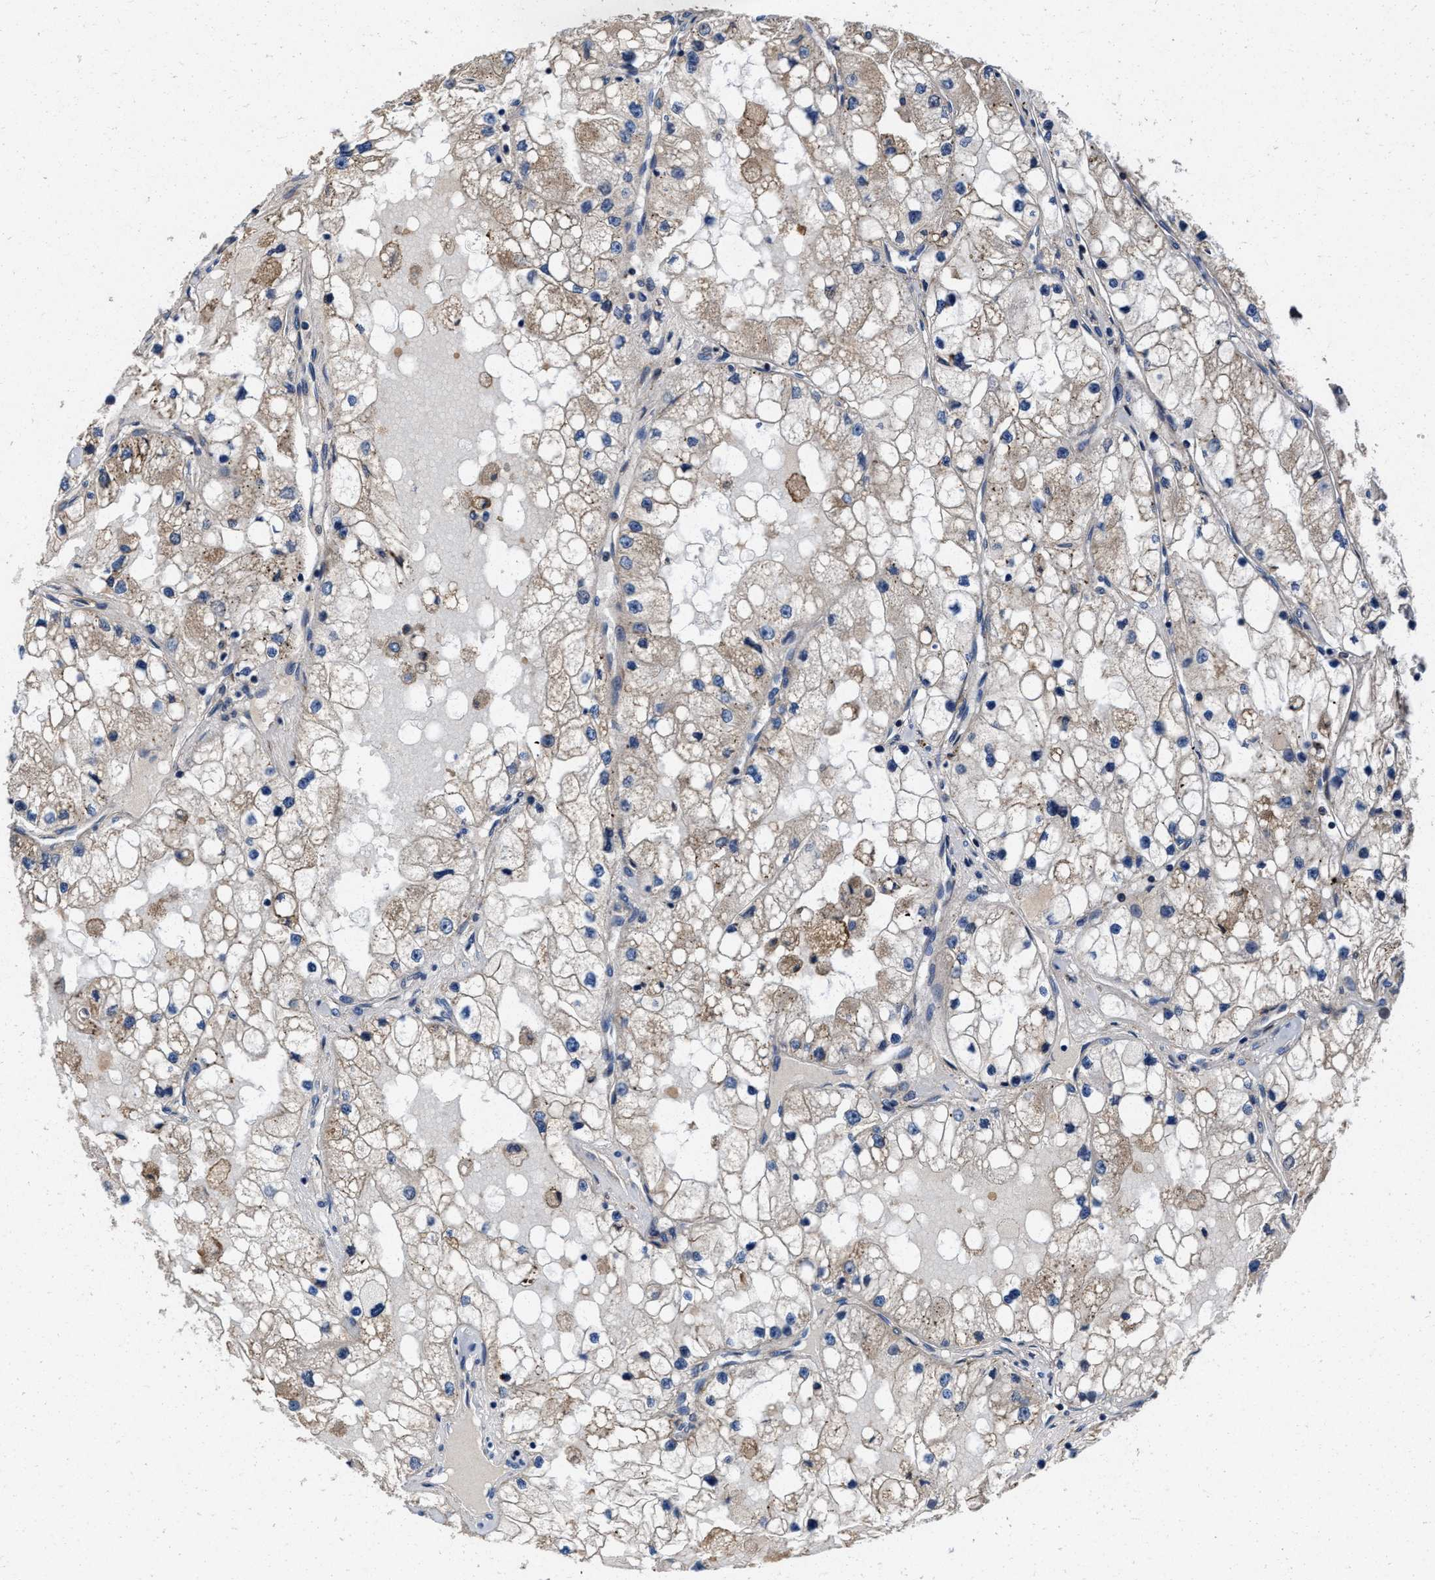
{"staining": {"intensity": "weak", "quantity": "<25%", "location": "cytoplasmic/membranous"}, "tissue": "renal cancer", "cell_type": "Tumor cells", "image_type": "cancer", "snomed": [{"axis": "morphology", "description": "Adenocarcinoma, NOS"}, {"axis": "topography", "description": "Kidney"}], "caption": "This is an IHC micrograph of human renal adenocarcinoma. There is no staining in tumor cells.", "gene": "SLC12A2", "patient": {"sex": "male", "age": 68}}